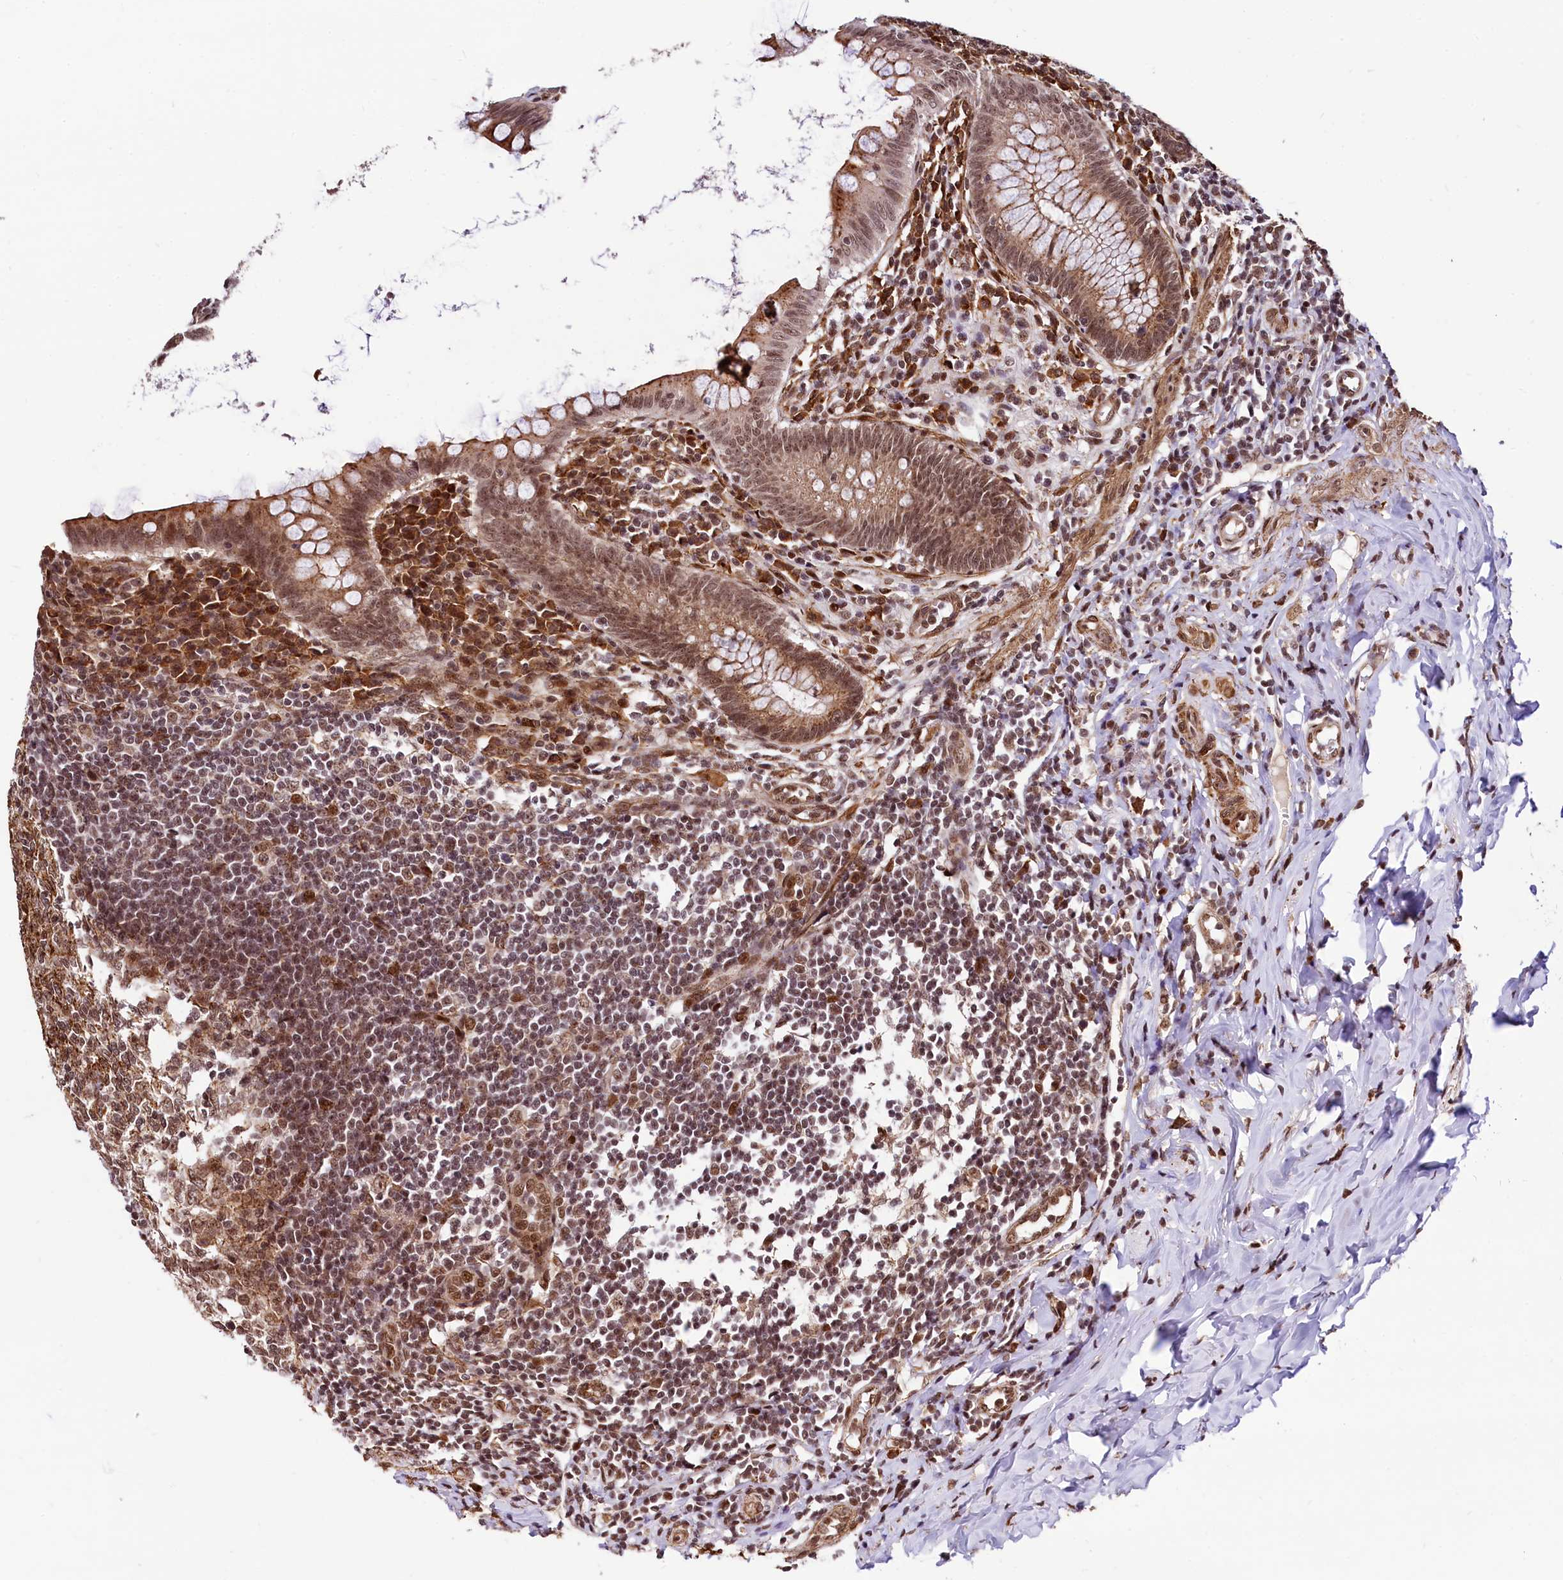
{"staining": {"intensity": "moderate", "quantity": ">75%", "location": "cytoplasmic/membranous,nuclear"}, "tissue": "appendix", "cell_type": "Glandular cells", "image_type": "normal", "snomed": [{"axis": "morphology", "description": "Normal tissue, NOS"}, {"axis": "topography", "description": "Appendix"}], "caption": "A histopathology image of appendix stained for a protein shows moderate cytoplasmic/membranous,nuclear brown staining in glandular cells. Nuclei are stained in blue.", "gene": "PDS5B", "patient": {"sex": "female", "age": 33}}